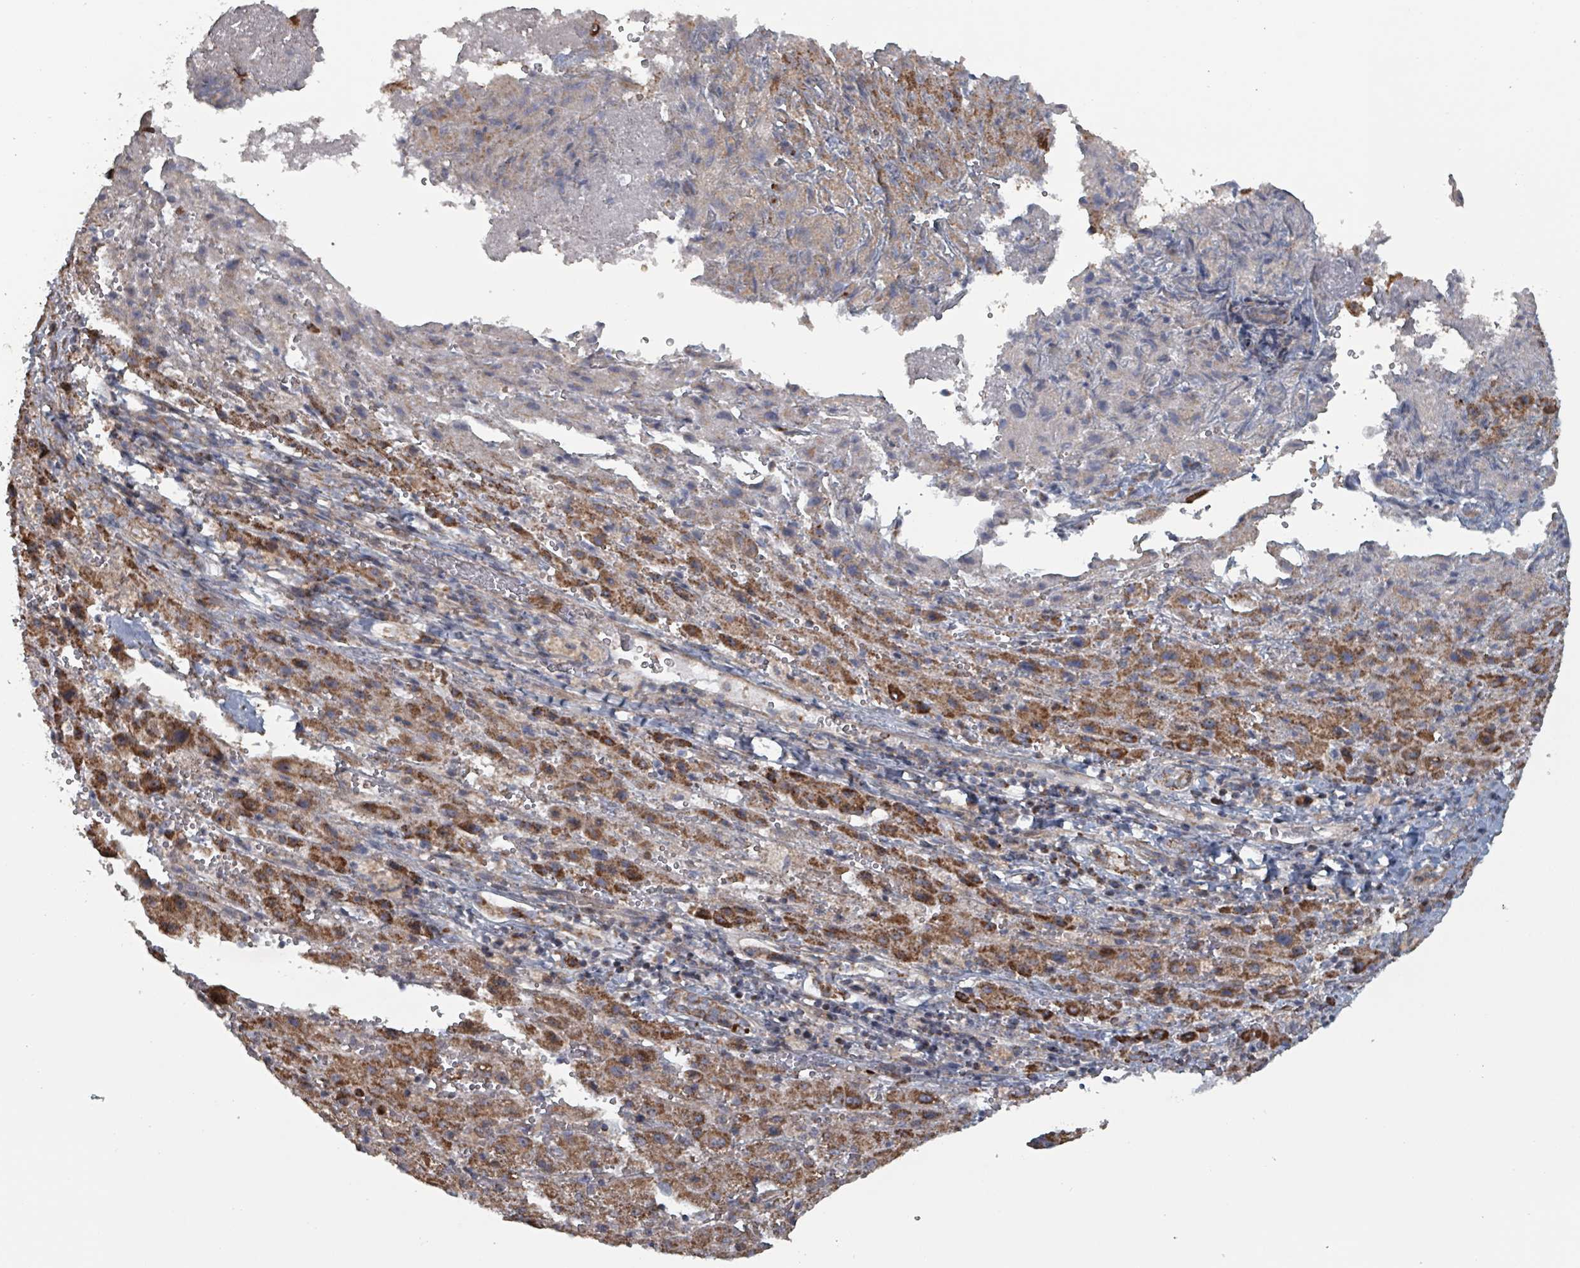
{"staining": {"intensity": "moderate", "quantity": ">75%", "location": "cytoplasmic/membranous"}, "tissue": "liver cancer", "cell_type": "Tumor cells", "image_type": "cancer", "snomed": [{"axis": "morphology", "description": "Carcinoma, Hepatocellular, NOS"}, {"axis": "topography", "description": "Liver"}], "caption": "Protein expression analysis of liver cancer shows moderate cytoplasmic/membranous staining in about >75% of tumor cells. (DAB = brown stain, brightfield microscopy at high magnification).", "gene": "MRPL4", "patient": {"sex": "female", "age": 58}}